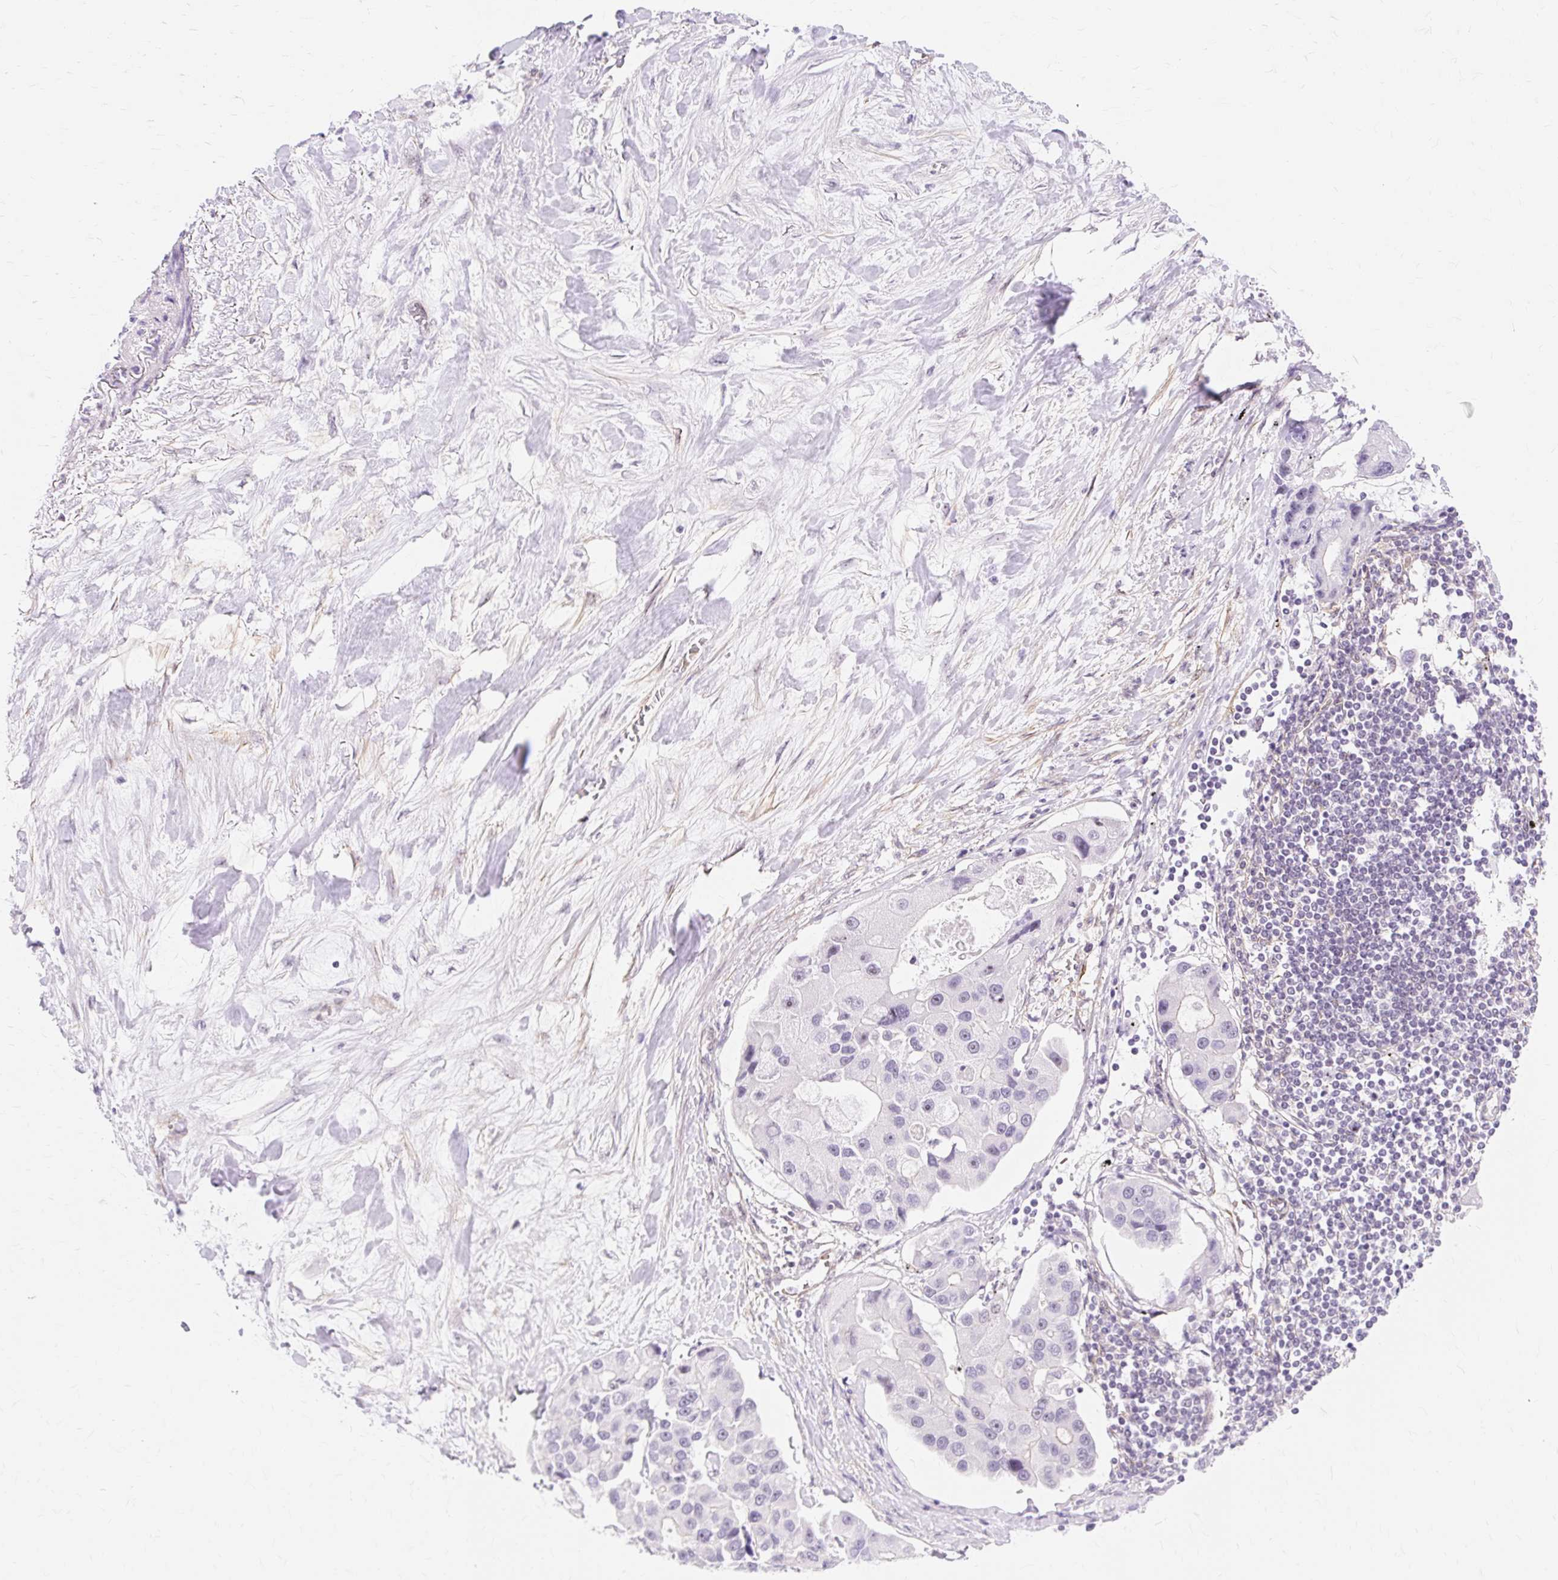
{"staining": {"intensity": "moderate", "quantity": "<25%", "location": "nuclear"}, "tissue": "lung cancer", "cell_type": "Tumor cells", "image_type": "cancer", "snomed": [{"axis": "morphology", "description": "Adenocarcinoma, NOS"}, {"axis": "topography", "description": "Lung"}], "caption": "Brown immunohistochemical staining in human lung cancer (adenocarcinoma) displays moderate nuclear expression in about <25% of tumor cells.", "gene": "OBP2A", "patient": {"sex": "female", "age": 54}}